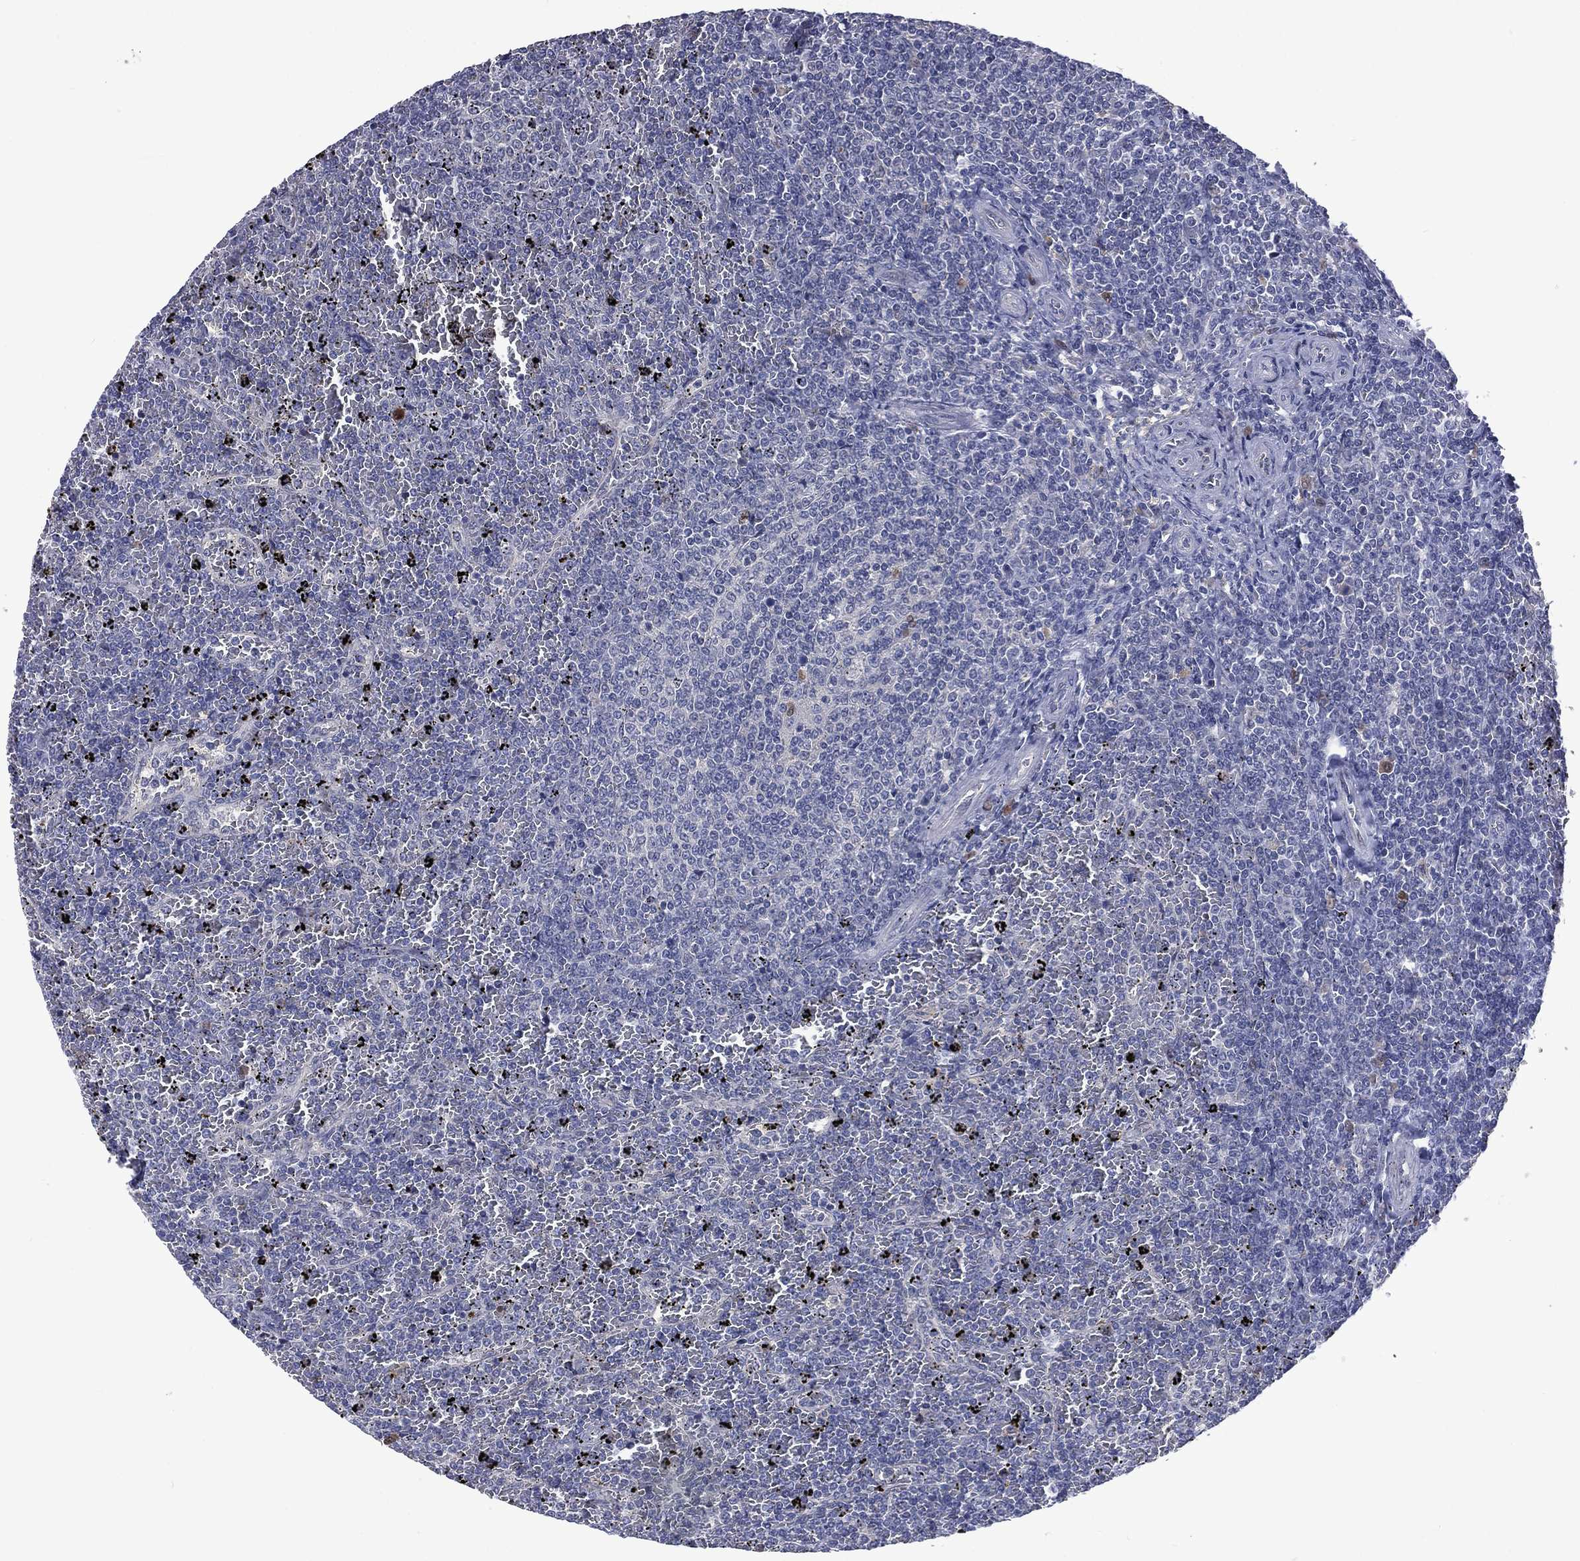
{"staining": {"intensity": "negative", "quantity": "none", "location": "none"}, "tissue": "lymphoma", "cell_type": "Tumor cells", "image_type": "cancer", "snomed": [{"axis": "morphology", "description": "Malignant lymphoma, non-Hodgkin's type, Low grade"}, {"axis": "topography", "description": "Spleen"}], "caption": "The immunohistochemistry micrograph has no significant staining in tumor cells of low-grade malignant lymphoma, non-Hodgkin's type tissue.", "gene": "CA12", "patient": {"sex": "female", "age": 77}}